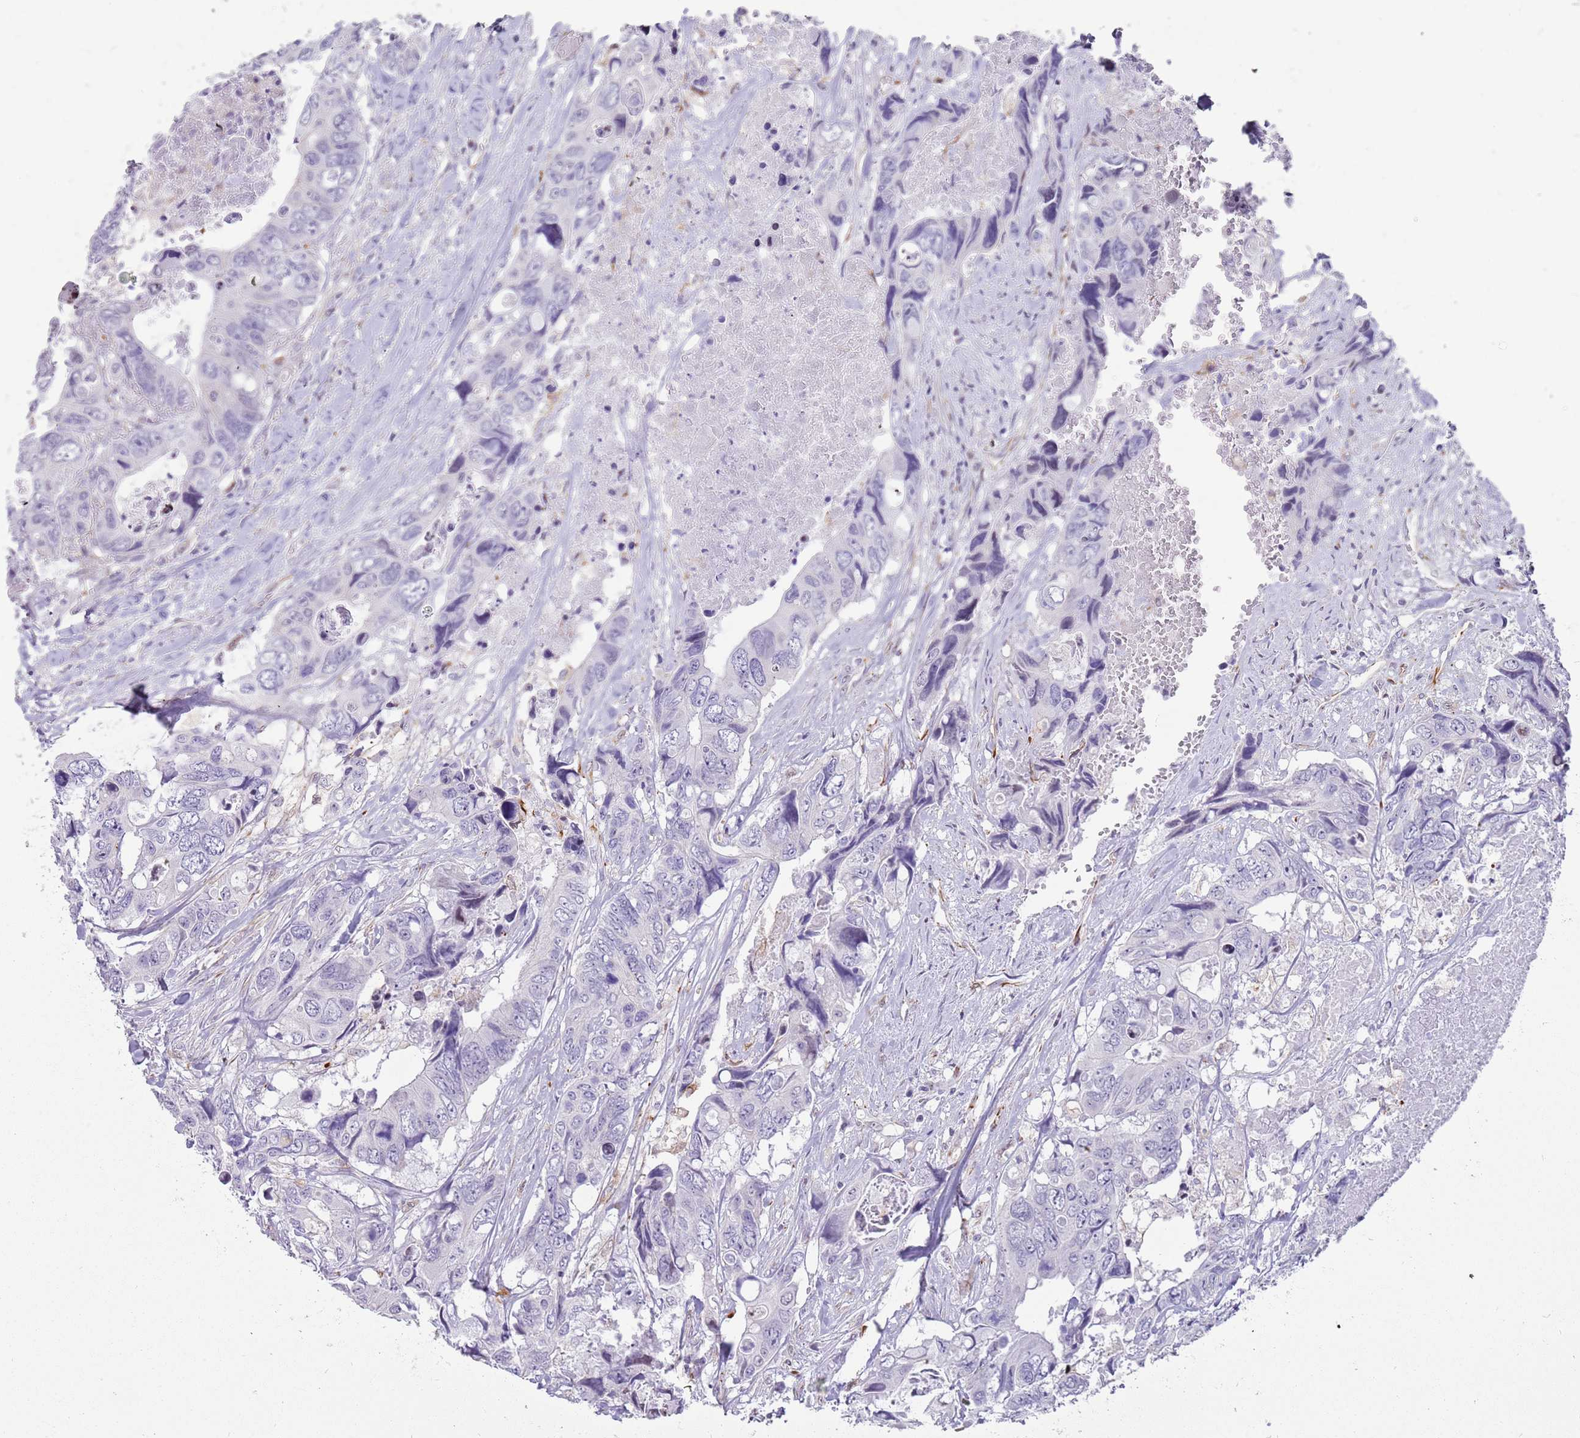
{"staining": {"intensity": "negative", "quantity": "none", "location": "none"}, "tissue": "colorectal cancer", "cell_type": "Tumor cells", "image_type": "cancer", "snomed": [{"axis": "morphology", "description": "Adenocarcinoma, NOS"}, {"axis": "topography", "description": "Rectum"}], "caption": "Tumor cells show no significant protein staining in colorectal cancer (adenocarcinoma). (DAB (3,3'-diaminobenzidine) immunohistochemistry with hematoxylin counter stain).", "gene": "NBPF3", "patient": {"sex": "male", "age": 57}}